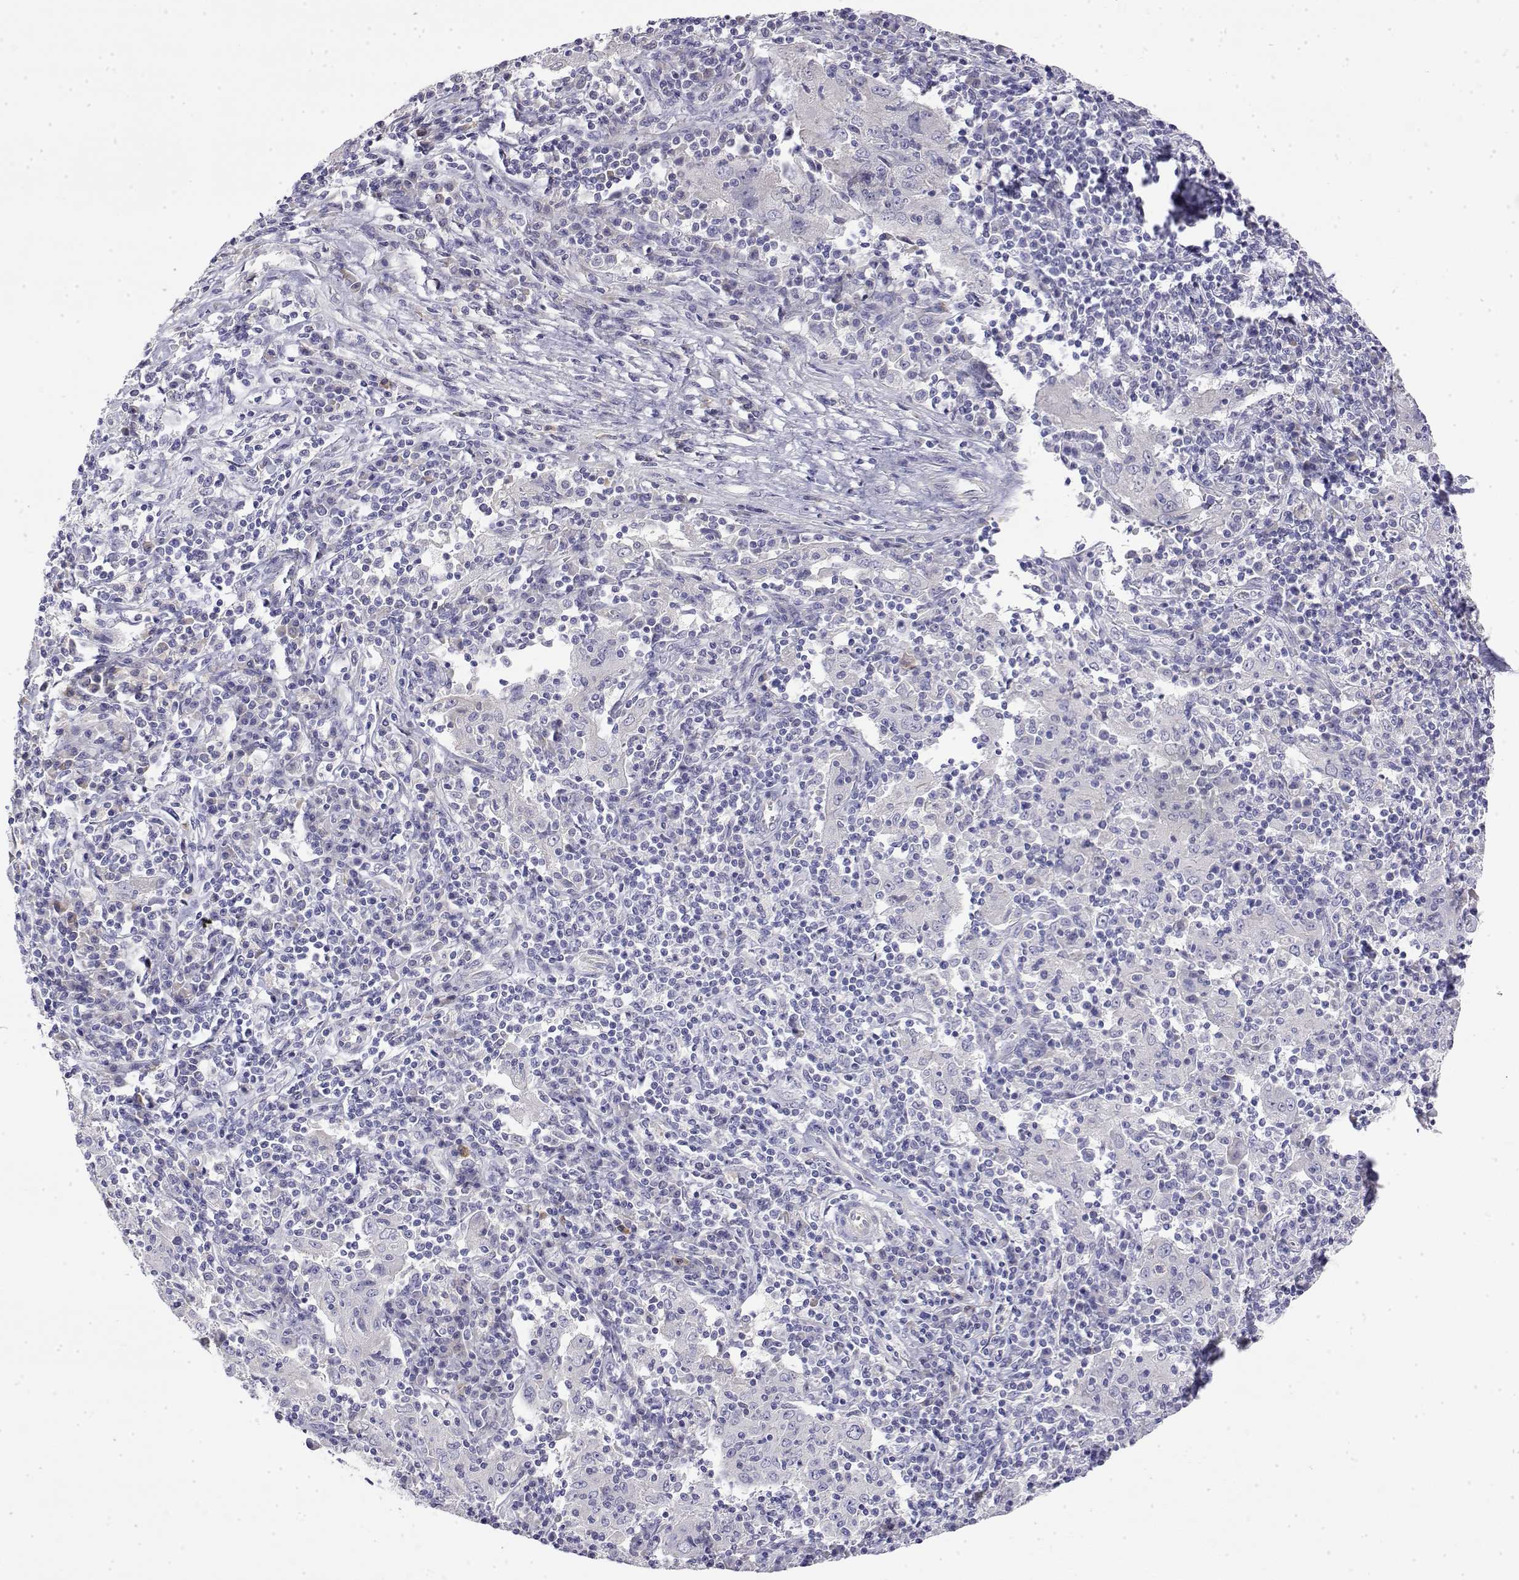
{"staining": {"intensity": "negative", "quantity": "none", "location": "none"}, "tissue": "pancreatic cancer", "cell_type": "Tumor cells", "image_type": "cancer", "snomed": [{"axis": "morphology", "description": "Adenocarcinoma, NOS"}, {"axis": "topography", "description": "Pancreas"}], "caption": "An immunohistochemistry (IHC) photomicrograph of adenocarcinoma (pancreatic) is shown. There is no staining in tumor cells of adenocarcinoma (pancreatic). (DAB (3,3'-diaminobenzidine) immunohistochemistry (IHC) visualized using brightfield microscopy, high magnification).", "gene": "LY6D", "patient": {"sex": "male", "age": 63}}